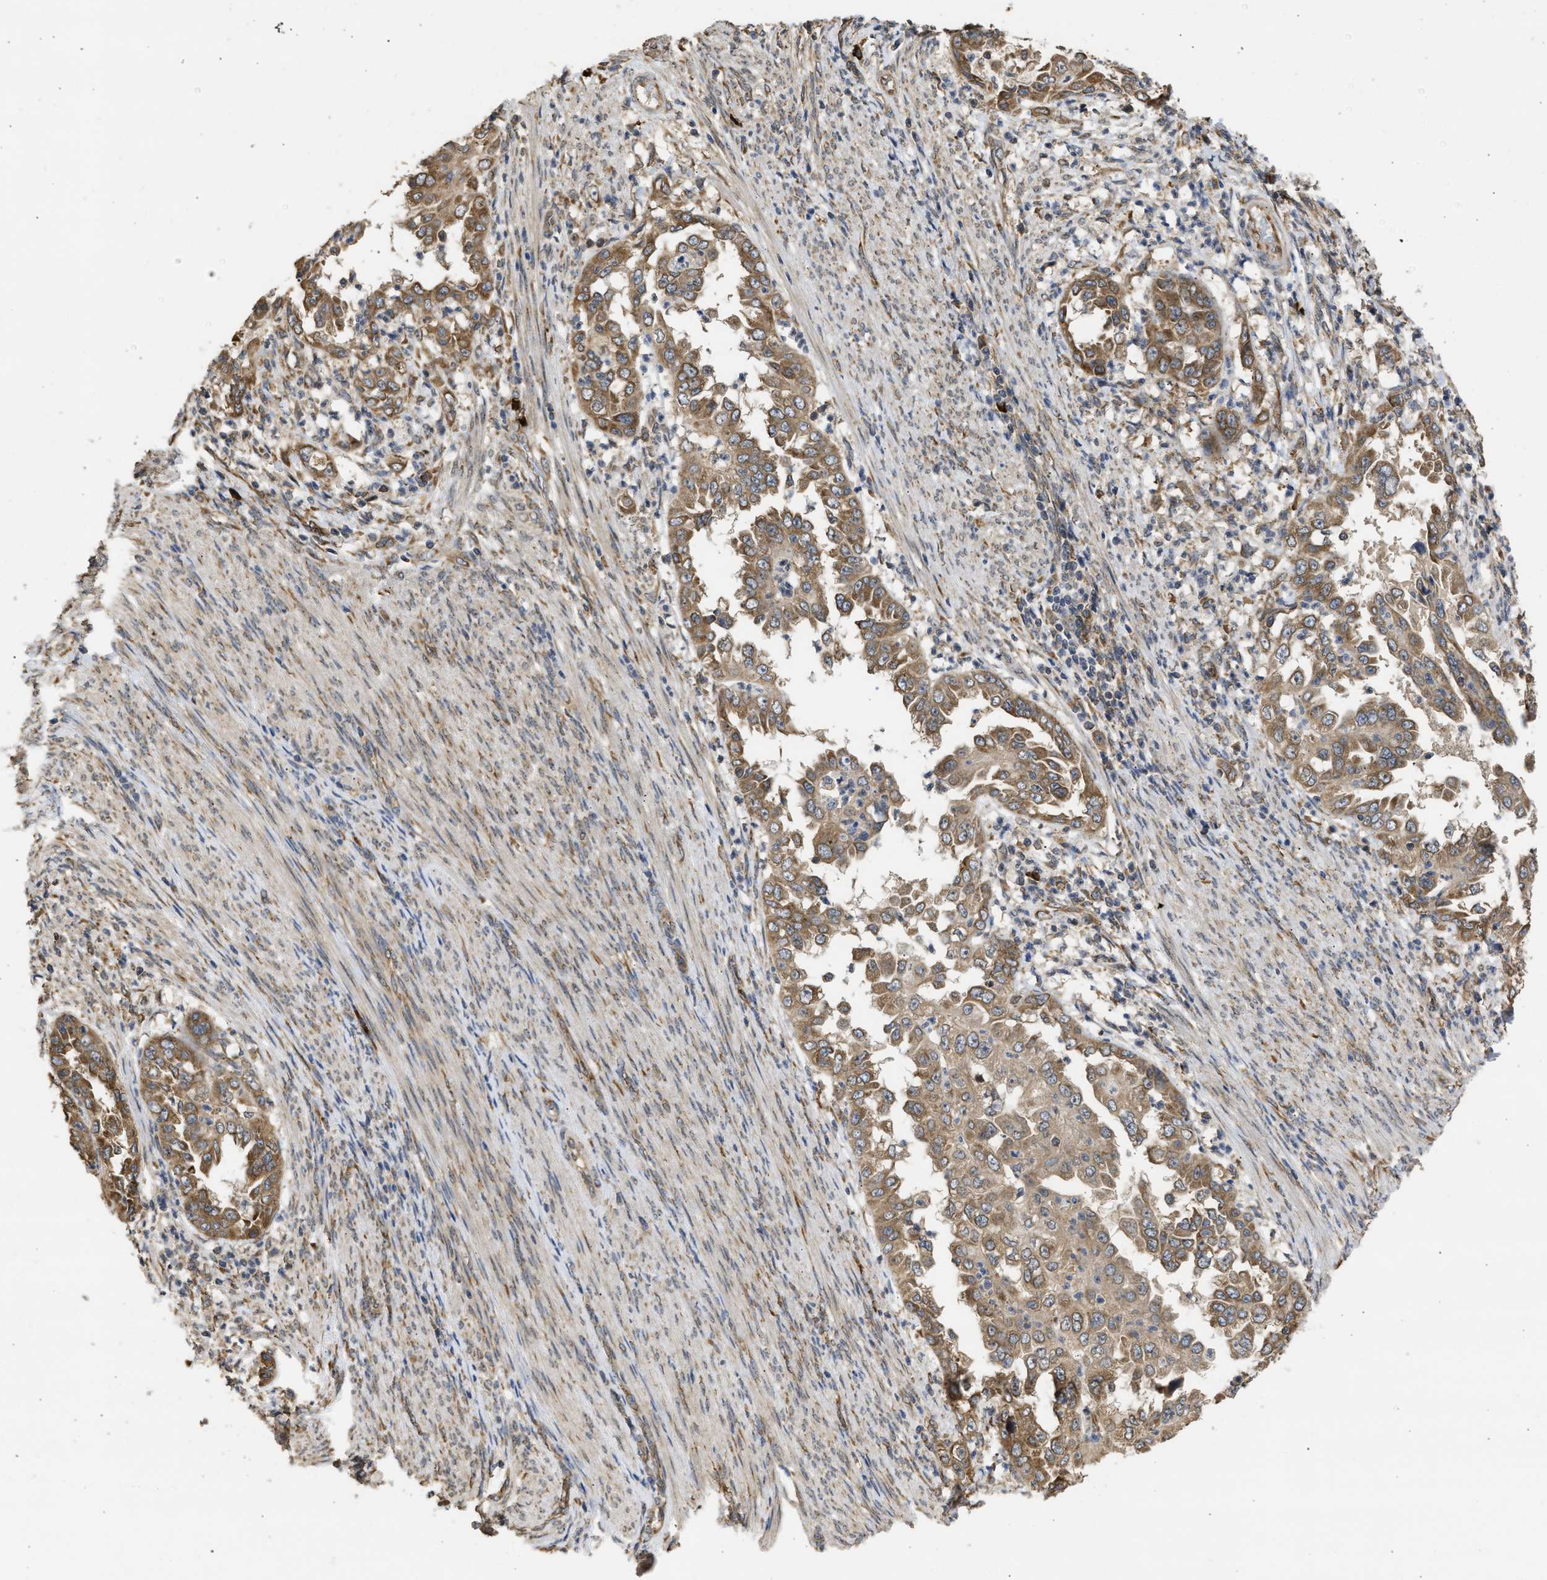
{"staining": {"intensity": "moderate", "quantity": ">75%", "location": "cytoplasmic/membranous"}, "tissue": "endometrial cancer", "cell_type": "Tumor cells", "image_type": "cancer", "snomed": [{"axis": "morphology", "description": "Adenocarcinoma, NOS"}, {"axis": "topography", "description": "Endometrium"}], "caption": "A histopathology image of endometrial cancer (adenocarcinoma) stained for a protein demonstrates moderate cytoplasmic/membranous brown staining in tumor cells.", "gene": "DNAJC1", "patient": {"sex": "female", "age": 85}}